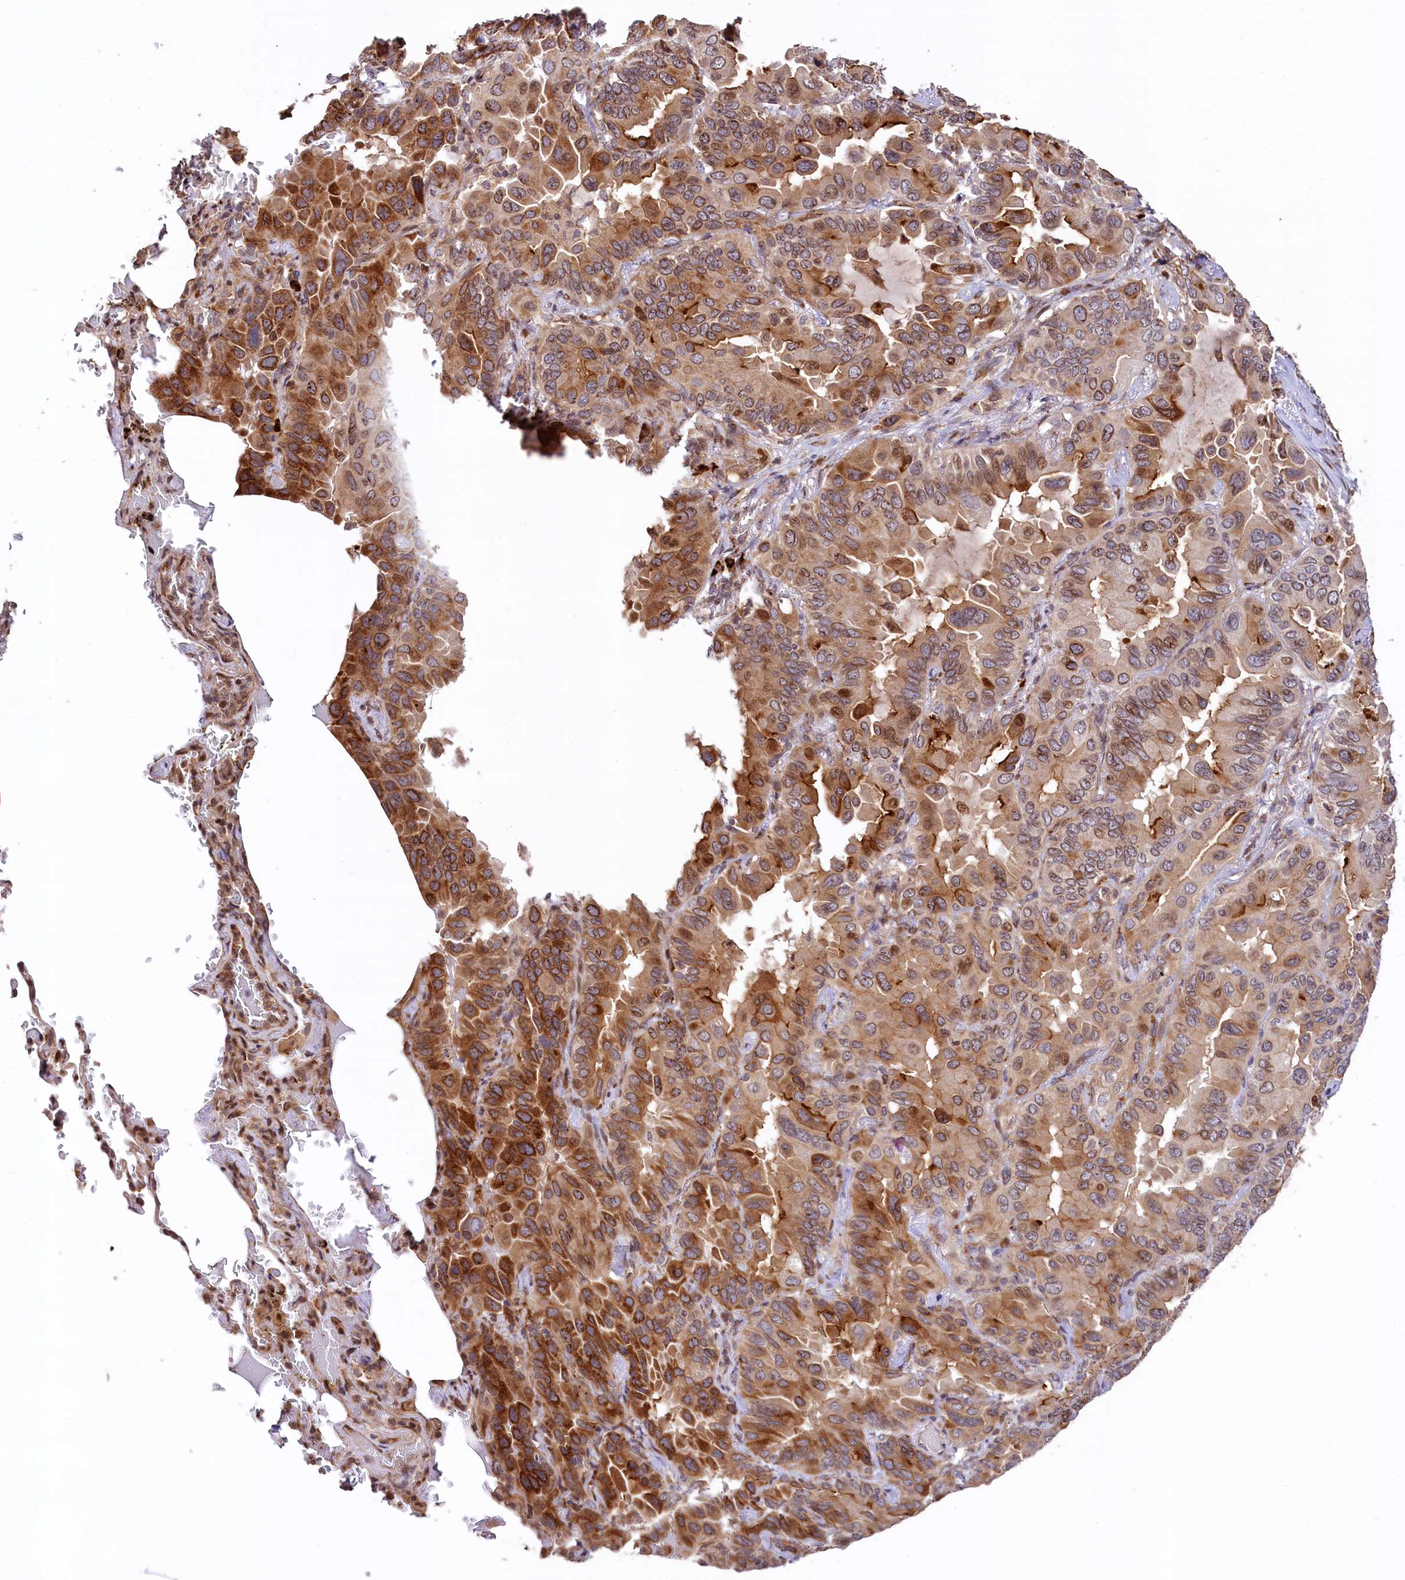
{"staining": {"intensity": "moderate", "quantity": ">75%", "location": "cytoplasmic/membranous,nuclear"}, "tissue": "lung cancer", "cell_type": "Tumor cells", "image_type": "cancer", "snomed": [{"axis": "morphology", "description": "Adenocarcinoma, NOS"}, {"axis": "topography", "description": "Lung"}], "caption": "Lung cancer (adenocarcinoma) stained for a protein displays moderate cytoplasmic/membranous and nuclear positivity in tumor cells.", "gene": "C5orf15", "patient": {"sex": "male", "age": 64}}